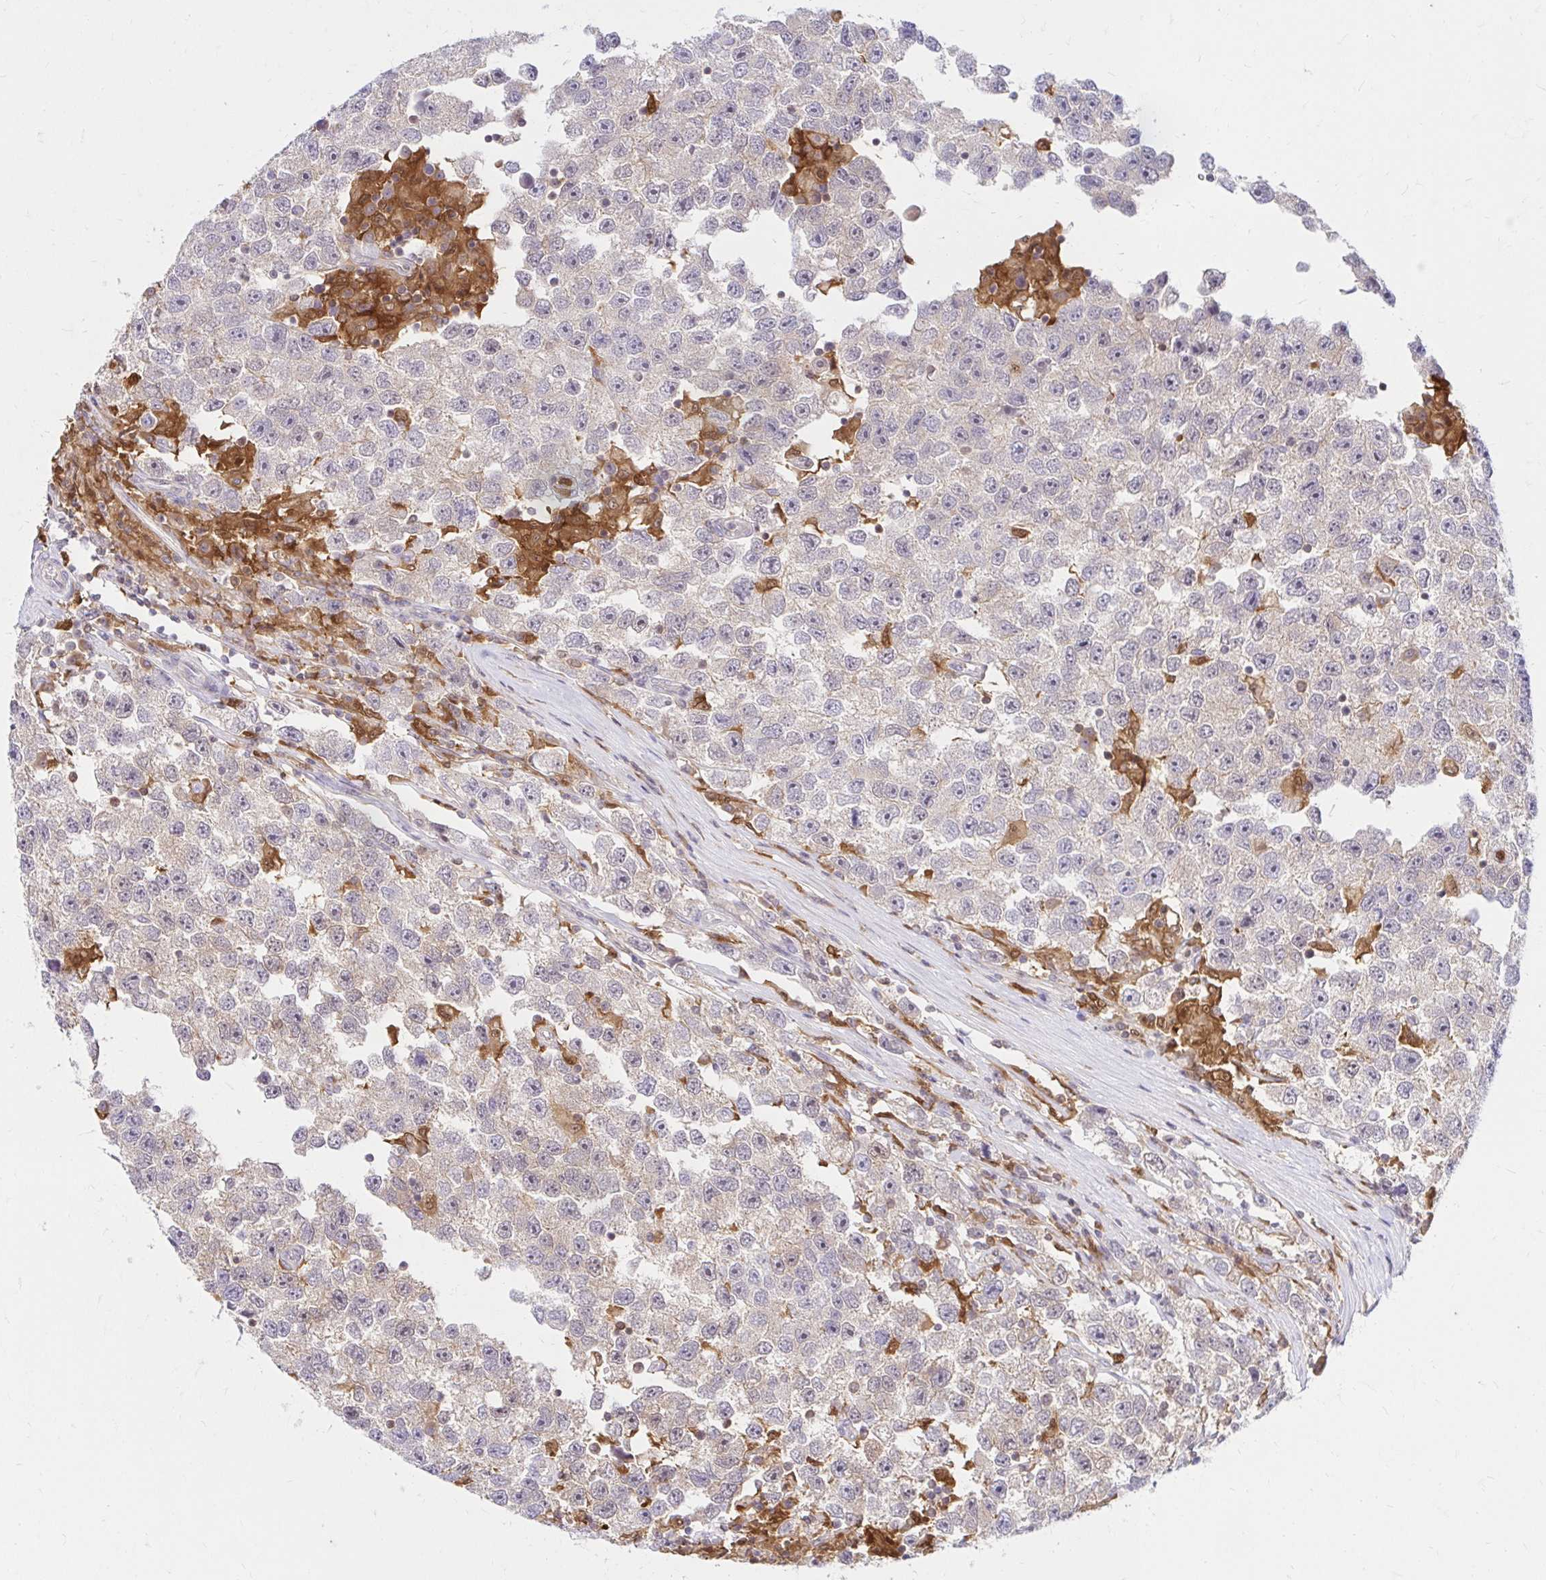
{"staining": {"intensity": "negative", "quantity": "none", "location": "none"}, "tissue": "testis cancer", "cell_type": "Tumor cells", "image_type": "cancer", "snomed": [{"axis": "morphology", "description": "Seminoma, NOS"}, {"axis": "topography", "description": "Testis"}], "caption": "This is an IHC micrograph of testis seminoma. There is no expression in tumor cells.", "gene": "PYCARD", "patient": {"sex": "male", "age": 26}}